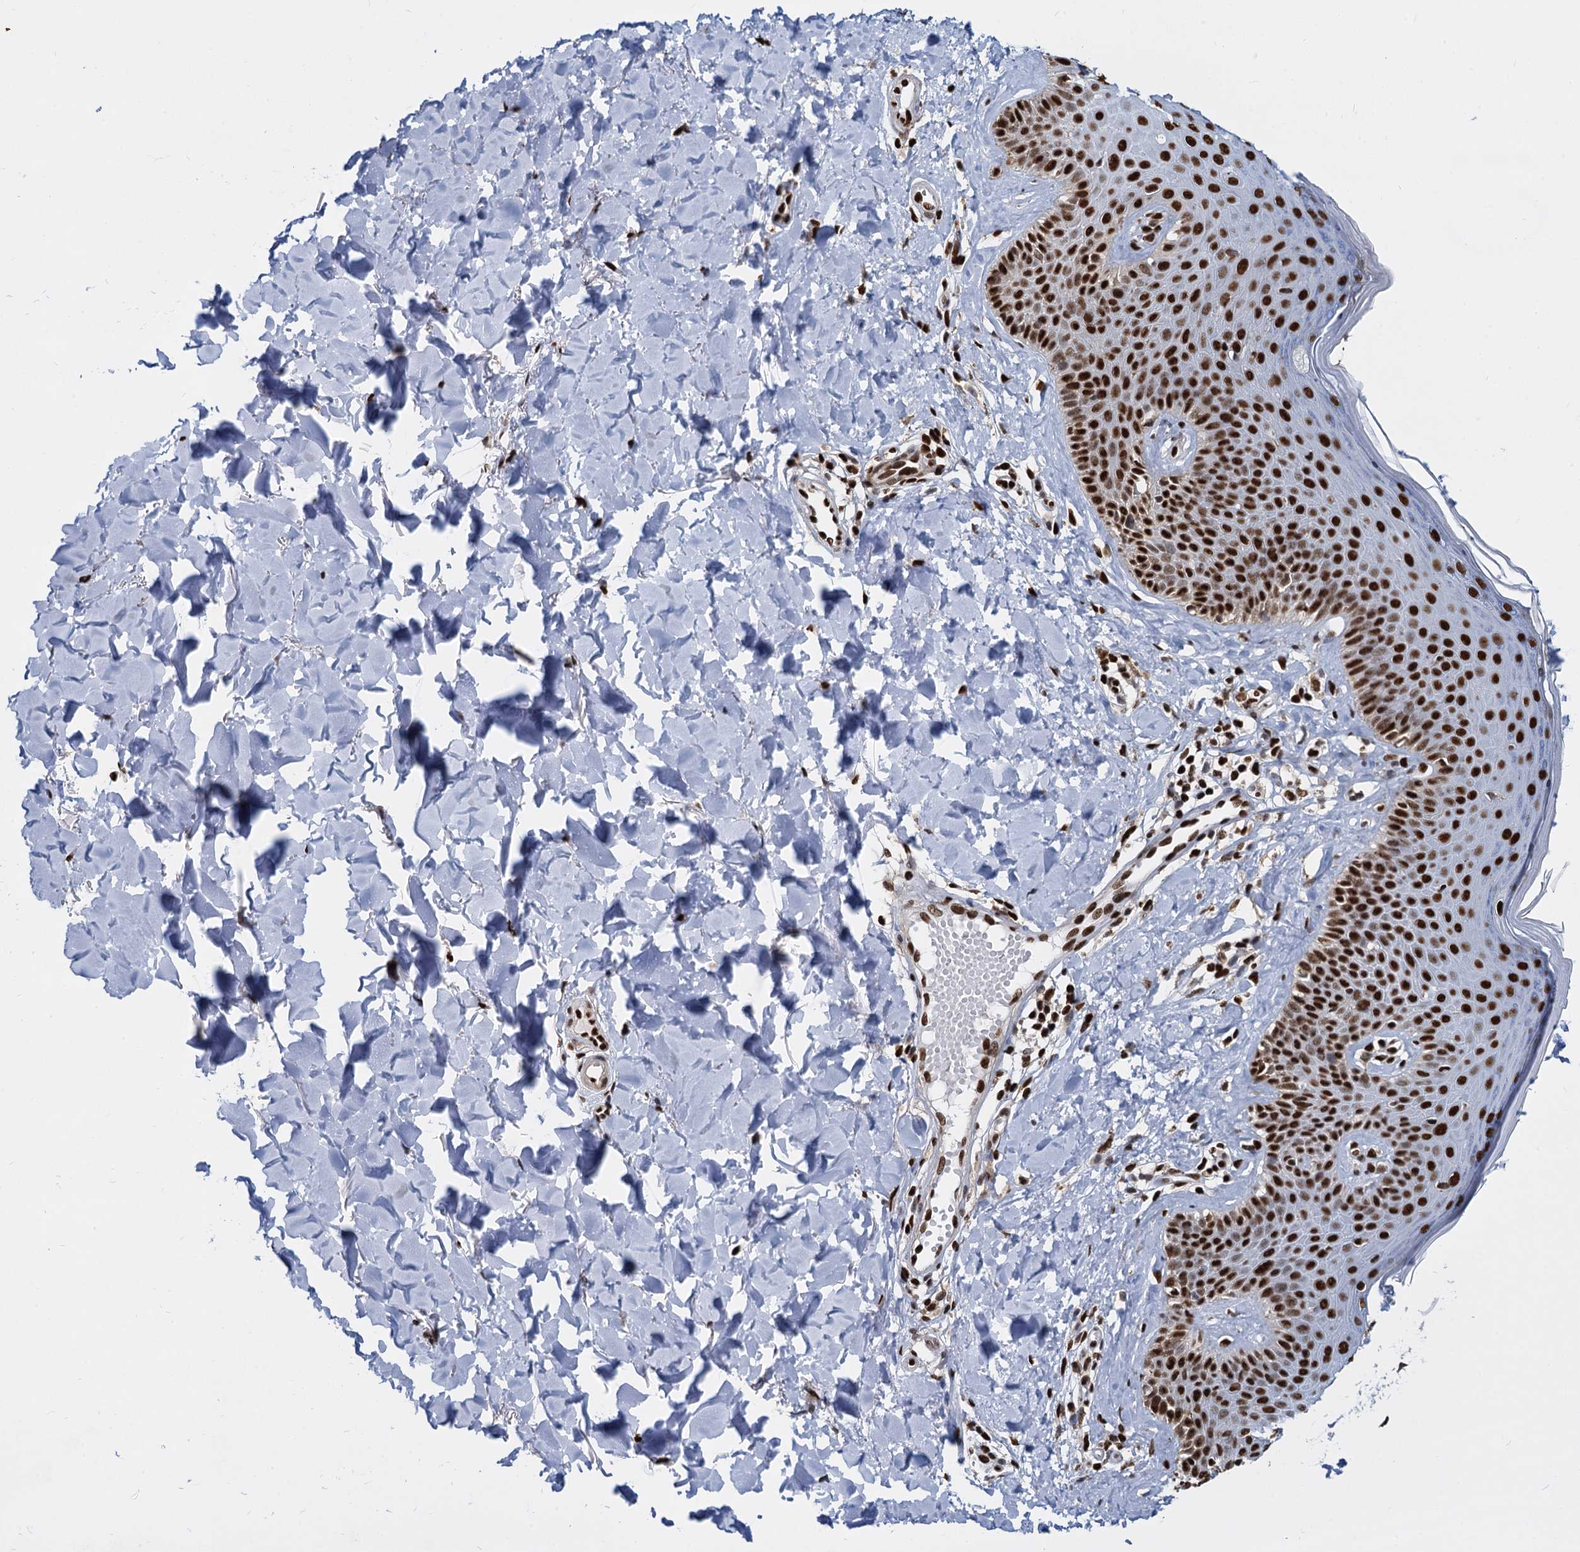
{"staining": {"intensity": "strong", "quantity": ">75%", "location": "nuclear"}, "tissue": "skin", "cell_type": "Fibroblasts", "image_type": "normal", "snomed": [{"axis": "morphology", "description": "Normal tissue, NOS"}, {"axis": "topography", "description": "Skin"}], "caption": "About >75% of fibroblasts in normal human skin demonstrate strong nuclear protein positivity as visualized by brown immunohistochemical staining.", "gene": "DCPS", "patient": {"sex": "male", "age": 52}}